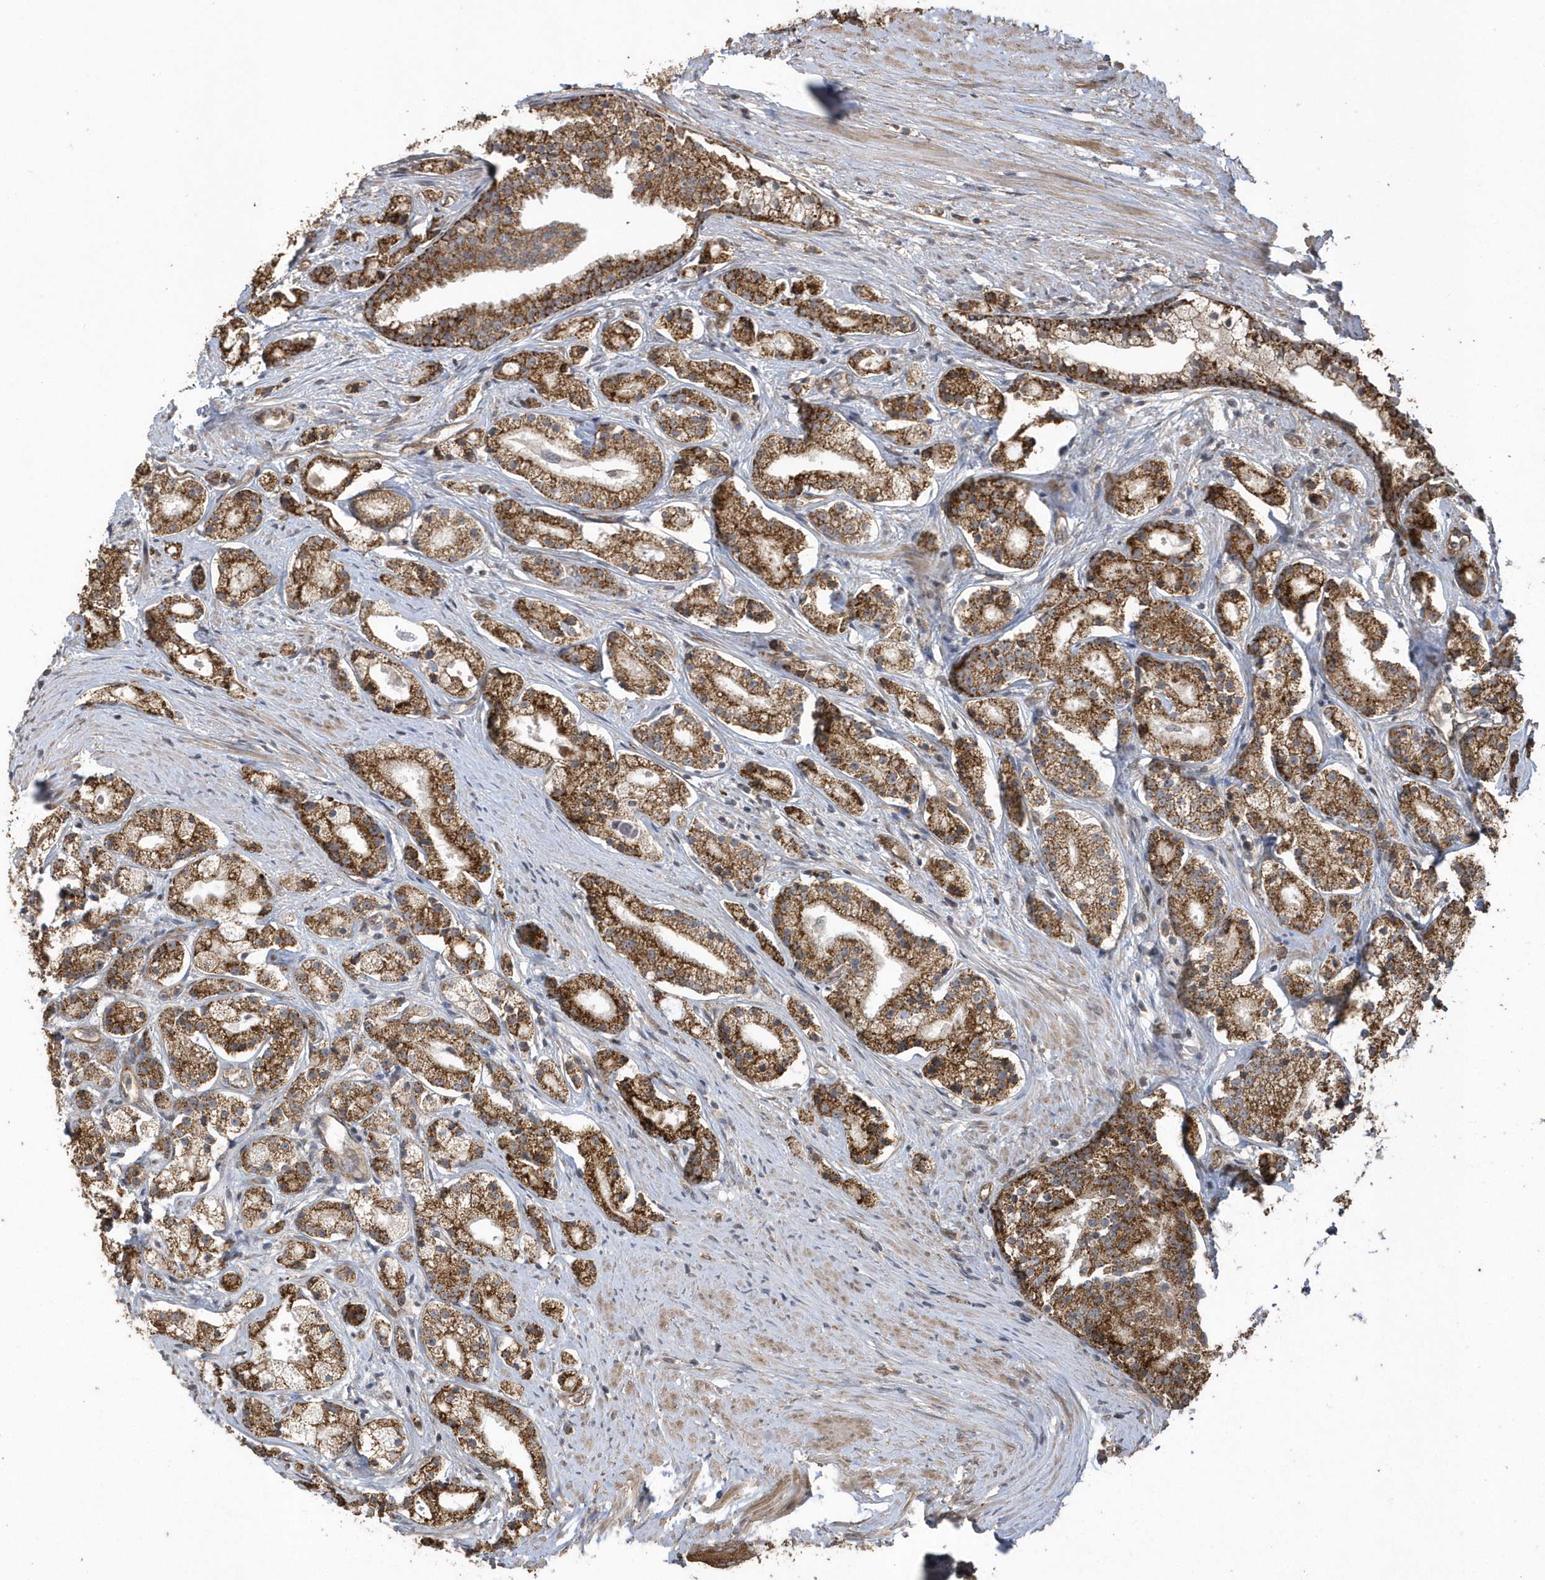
{"staining": {"intensity": "strong", "quantity": ">75%", "location": "cytoplasmic/membranous"}, "tissue": "prostate cancer", "cell_type": "Tumor cells", "image_type": "cancer", "snomed": [{"axis": "morphology", "description": "Adenocarcinoma, High grade"}, {"axis": "topography", "description": "Prostate"}], "caption": "High-power microscopy captured an immunohistochemistry image of prostate adenocarcinoma (high-grade), revealing strong cytoplasmic/membranous expression in about >75% of tumor cells.", "gene": "HERPUD1", "patient": {"sex": "male", "age": 69}}